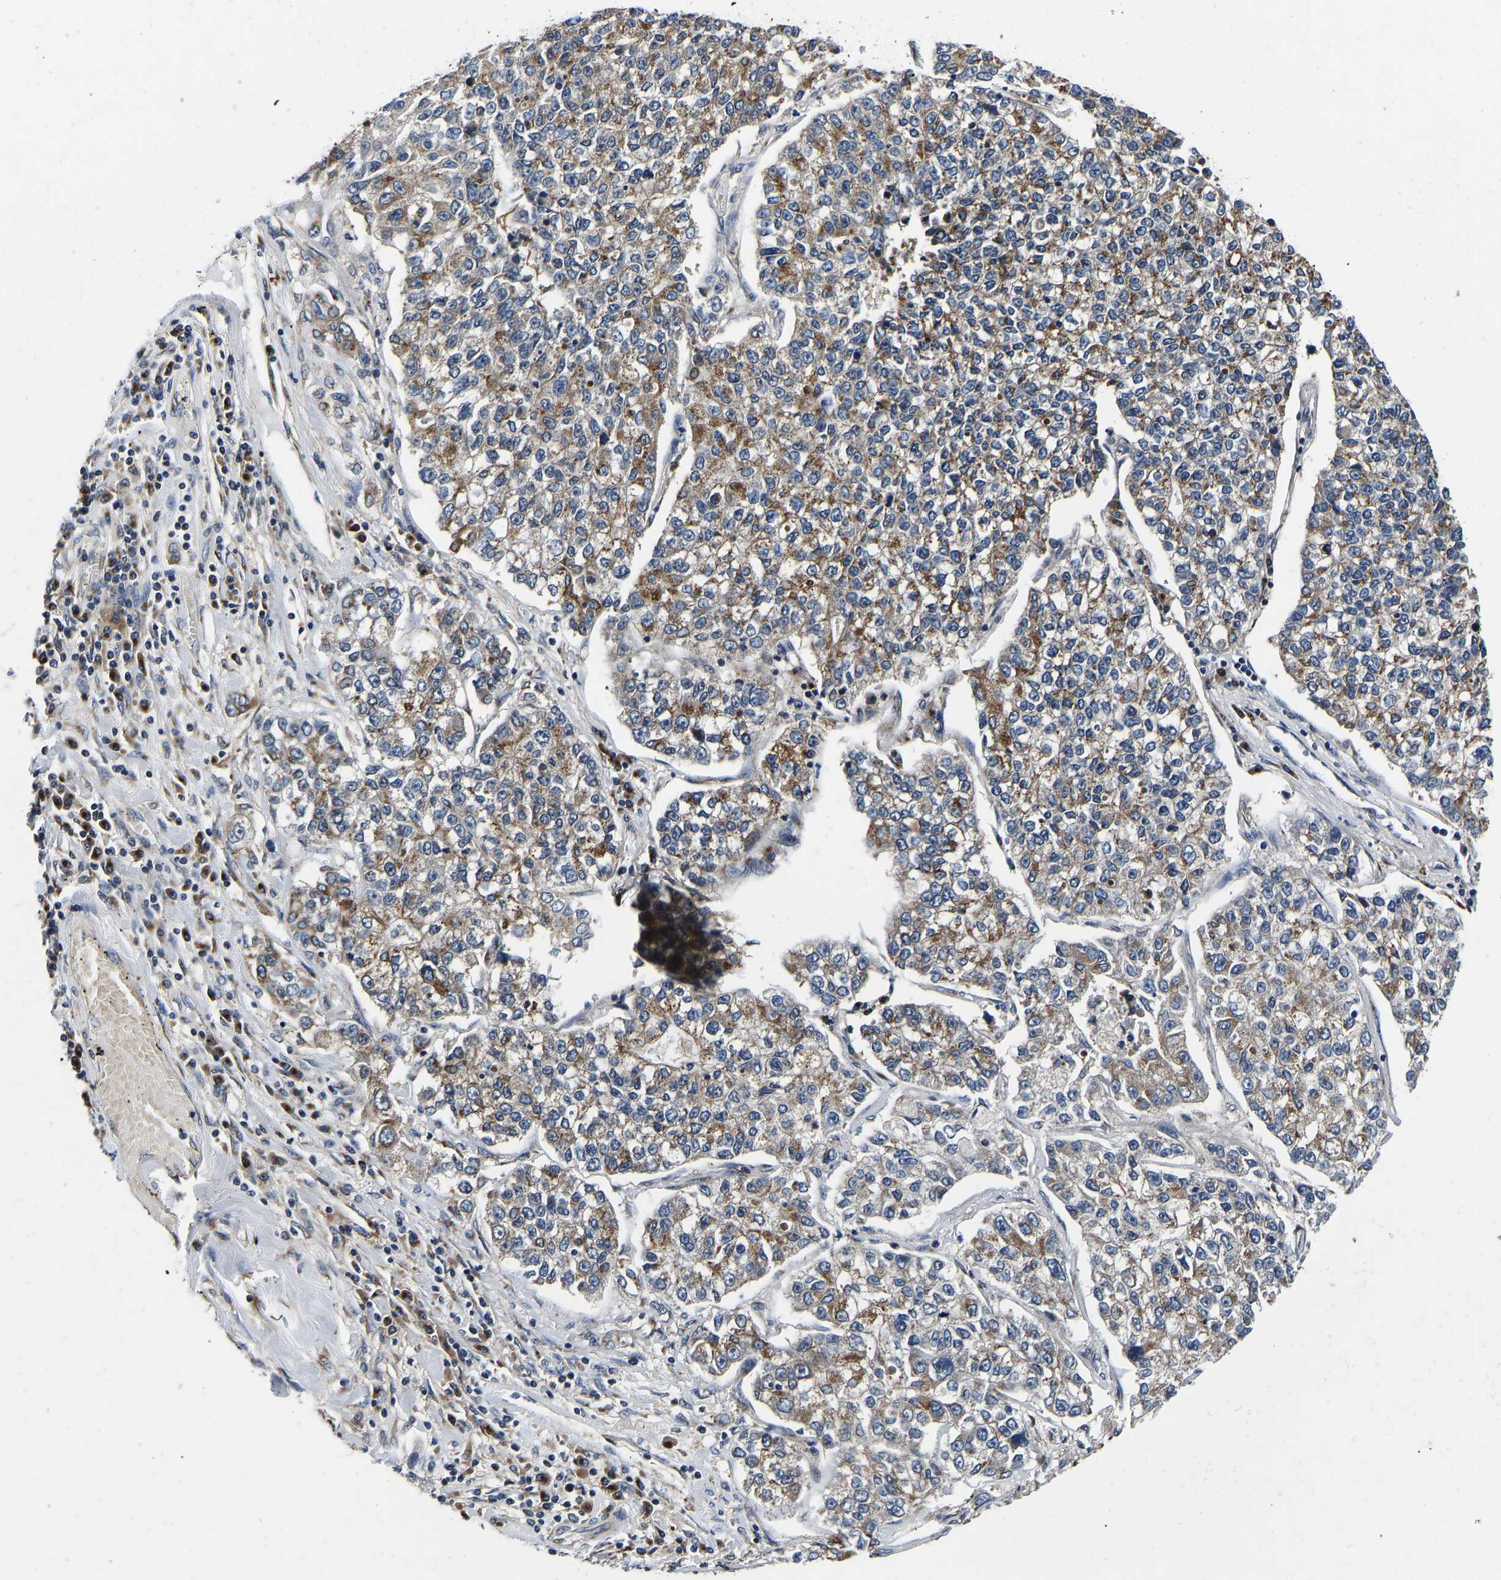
{"staining": {"intensity": "moderate", "quantity": ">75%", "location": "cytoplasmic/membranous"}, "tissue": "lung cancer", "cell_type": "Tumor cells", "image_type": "cancer", "snomed": [{"axis": "morphology", "description": "Adenocarcinoma, NOS"}, {"axis": "topography", "description": "Lung"}], "caption": "DAB immunohistochemical staining of lung adenocarcinoma reveals moderate cytoplasmic/membranous protein staining in about >75% of tumor cells.", "gene": "RABAC1", "patient": {"sex": "male", "age": 49}}